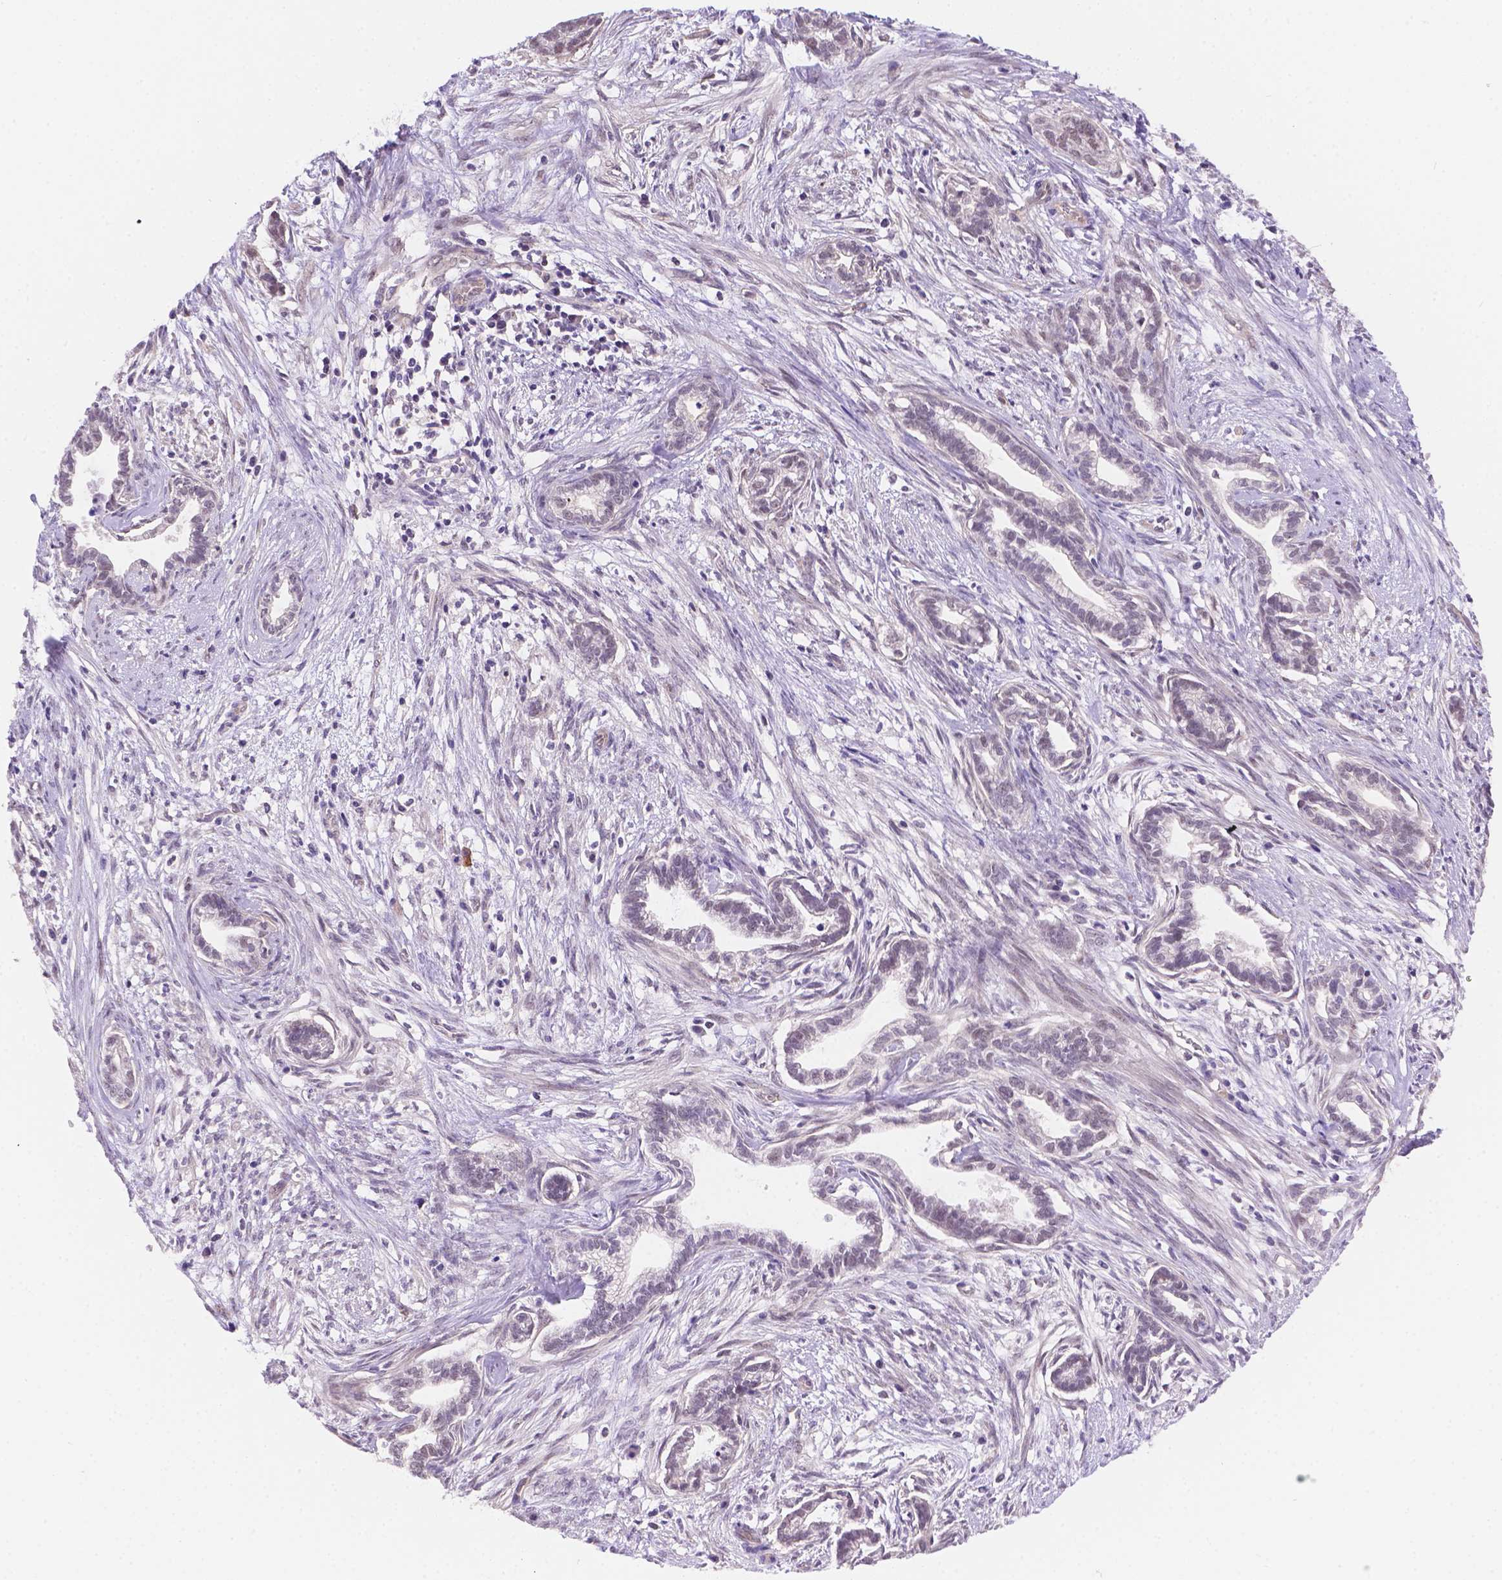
{"staining": {"intensity": "negative", "quantity": "none", "location": "none"}, "tissue": "cervical cancer", "cell_type": "Tumor cells", "image_type": "cancer", "snomed": [{"axis": "morphology", "description": "Adenocarcinoma, NOS"}, {"axis": "topography", "description": "Cervix"}], "caption": "Tumor cells are negative for brown protein staining in adenocarcinoma (cervical).", "gene": "NXPE2", "patient": {"sex": "female", "age": 62}}